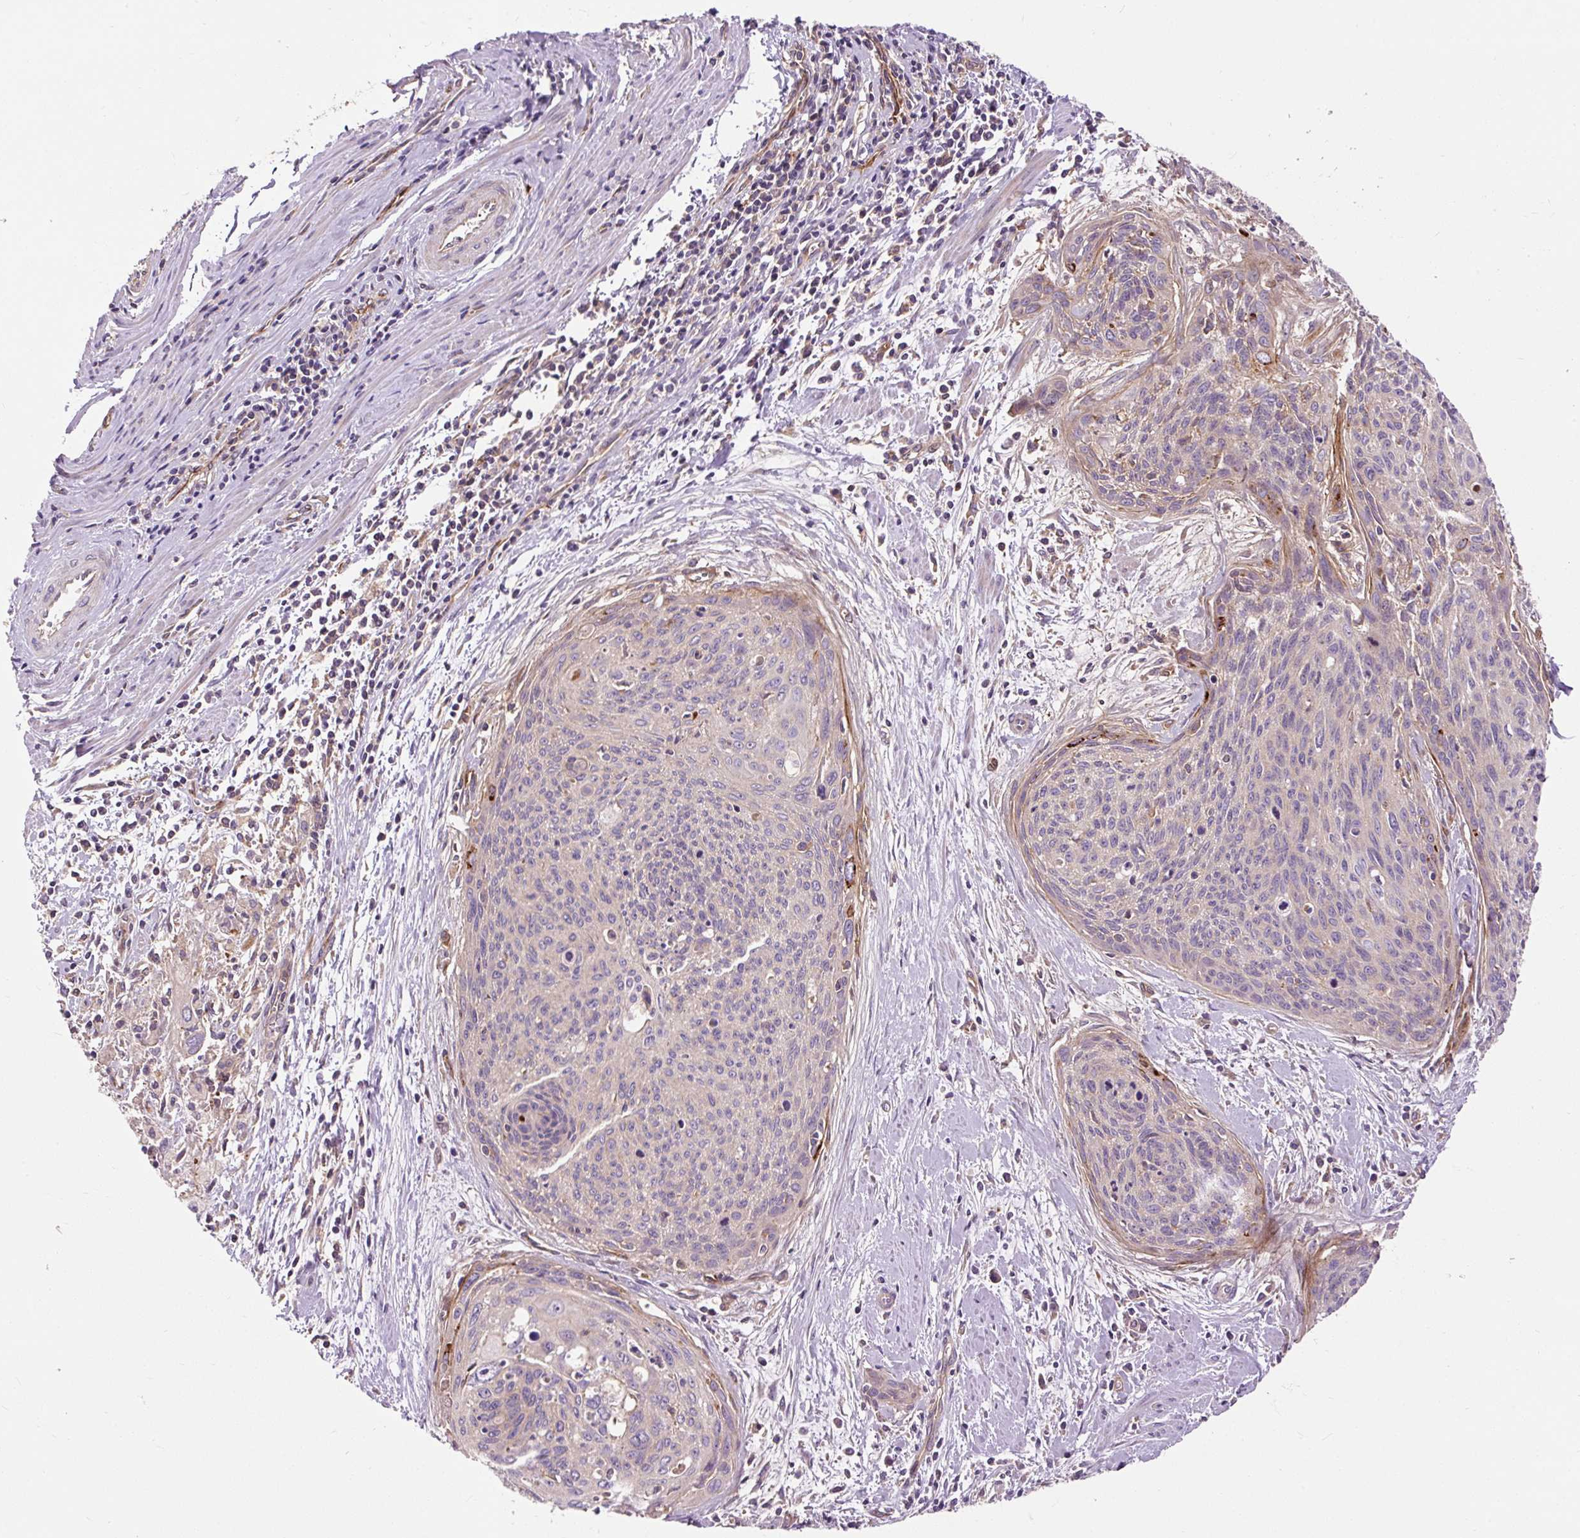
{"staining": {"intensity": "negative", "quantity": "none", "location": "none"}, "tissue": "cervical cancer", "cell_type": "Tumor cells", "image_type": "cancer", "snomed": [{"axis": "morphology", "description": "Squamous cell carcinoma, NOS"}, {"axis": "topography", "description": "Cervix"}], "caption": "IHC image of neoplastic tissue: human cervical squamous cell carcinoma stained with DAB reveals no significant protein expression in tumor cells. (DAB immunohistochemistry (IHC) with hematoxylin counter stain).", "gene": "PCDHGB3", "patient": {"sex": "female", "age": 55}}